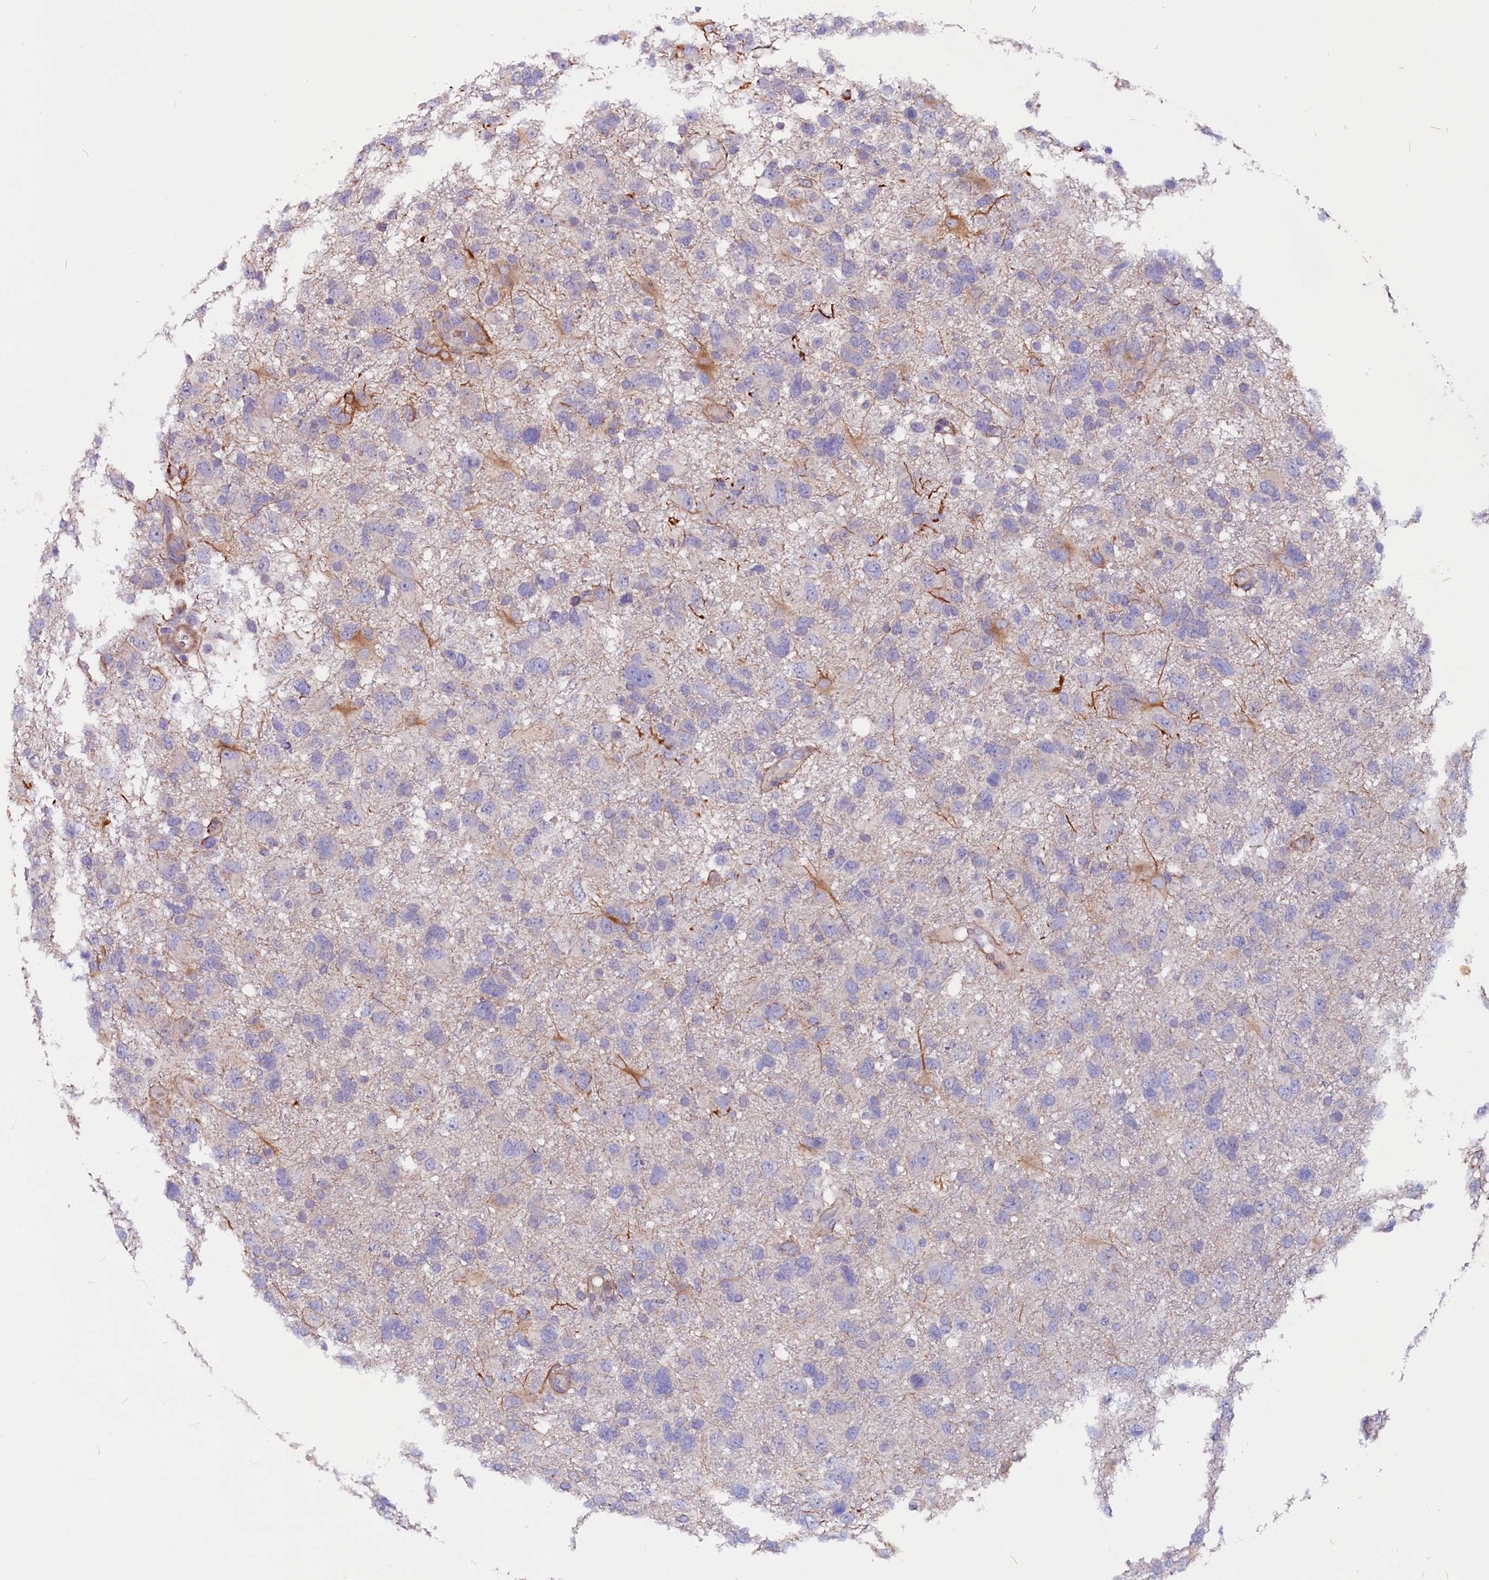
{"staining": {"intensity": "negative", "quantity": "none", "location": "none"}, "tissue": "glioma", "cell_type": "Tumor cells", "image_type": "cancer", "snomed": [{"axis": "morphology", "description": "Glioma, malignant, High grade"}, {"axis": "topography", "description": "Brain"}], "caption": "IHC photomicrograph of neoplastic tissue: human malignant glioma (high-grade) stained with DAB displays no significant protein expression in tumor cells.", "gene": "ZNF749", "patient": {"sex": "male", "age": 61}}